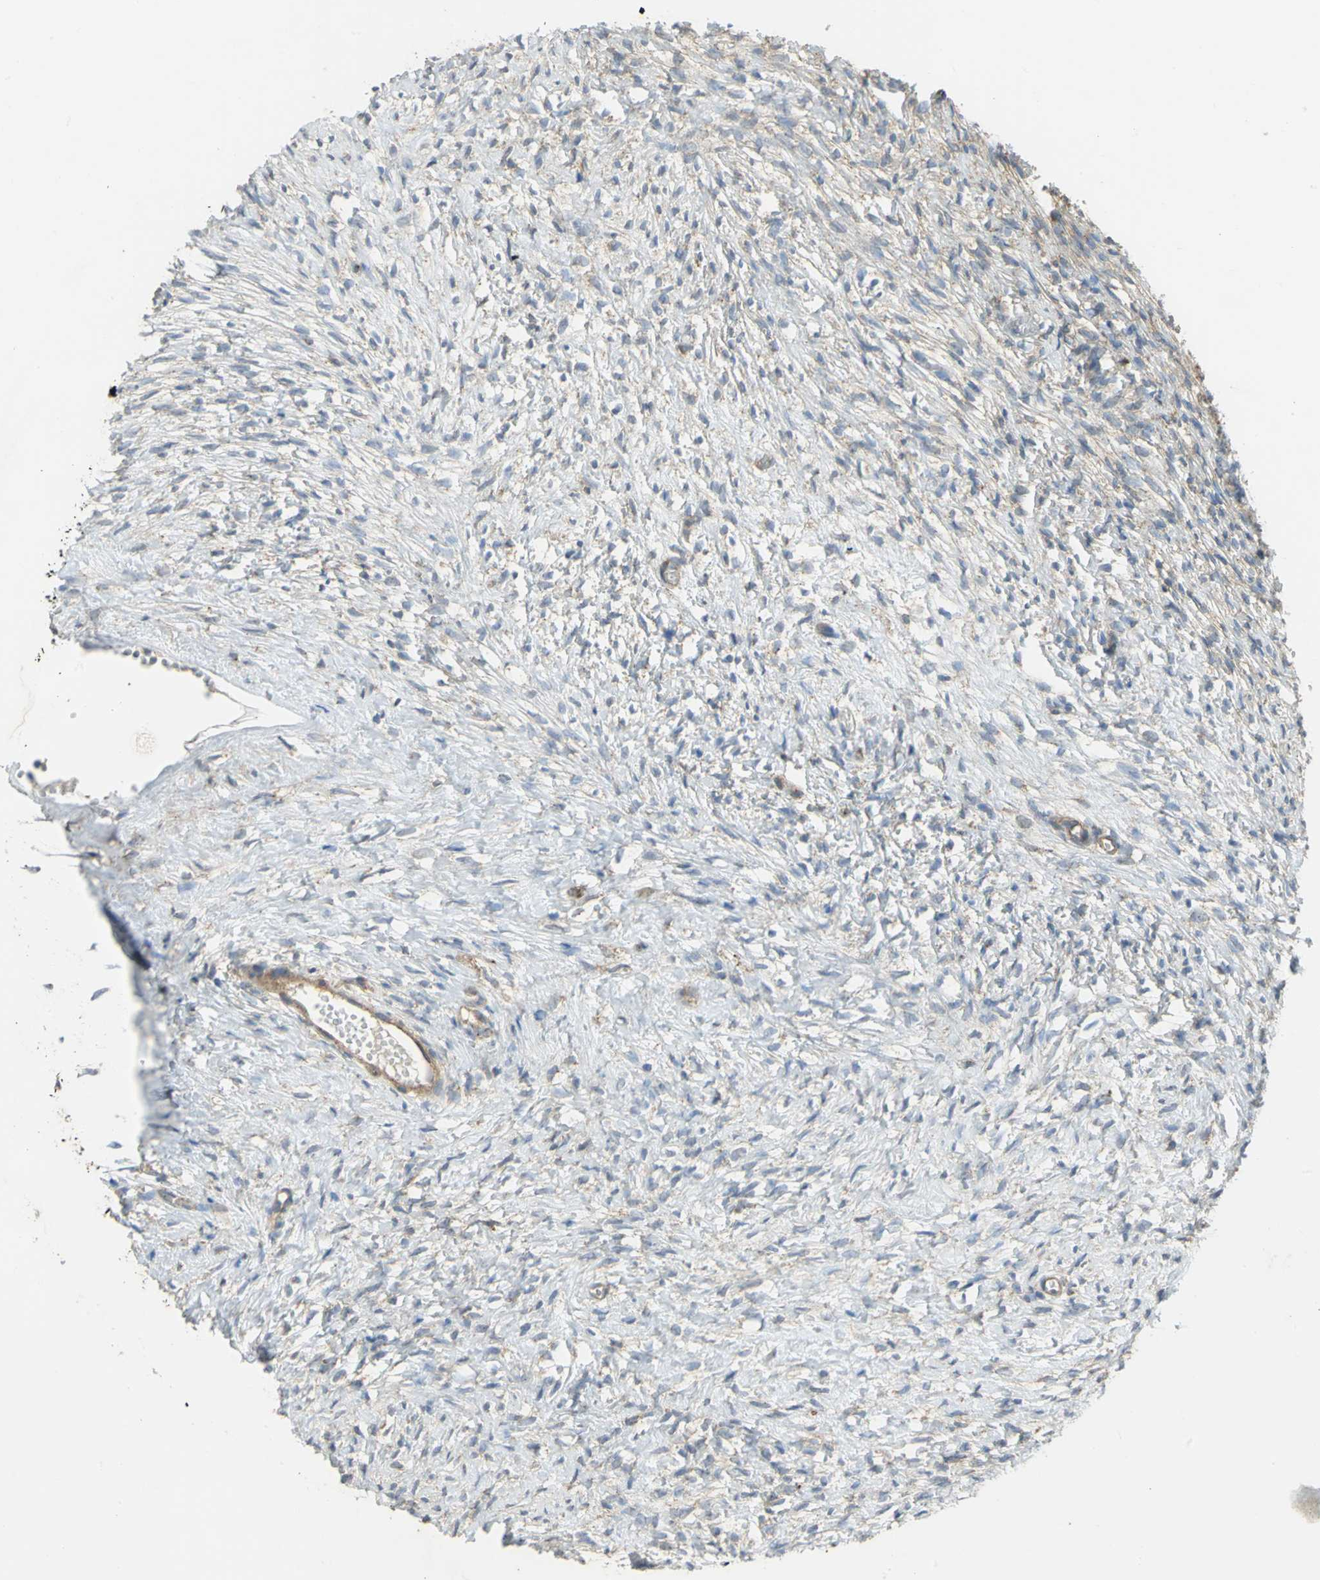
{"staining": {"intensity": "weak", "quantity": "25%-75%", "location": "cytoplasmic/membranous"}, "tissue": "ovary", "cell_type": "Follicle cells", "image_type": "normal", "snomed": [{"axis": "morphology", "description": "Normal tissue, NOS"}, {"axis": "topography", "description": "Ovary"}], "caption": "Protein expression analysis of normal human ovary reveals weak cytoplasmic/membranous positivity in about 25%-75% of follicle cells. (Stains: DAB in brown, nuclei in blue, Microscopy: brightfield microscopy at high magnification).", "gene": "DIAPH2", "patient": {"sex": "female", "age": 35}}